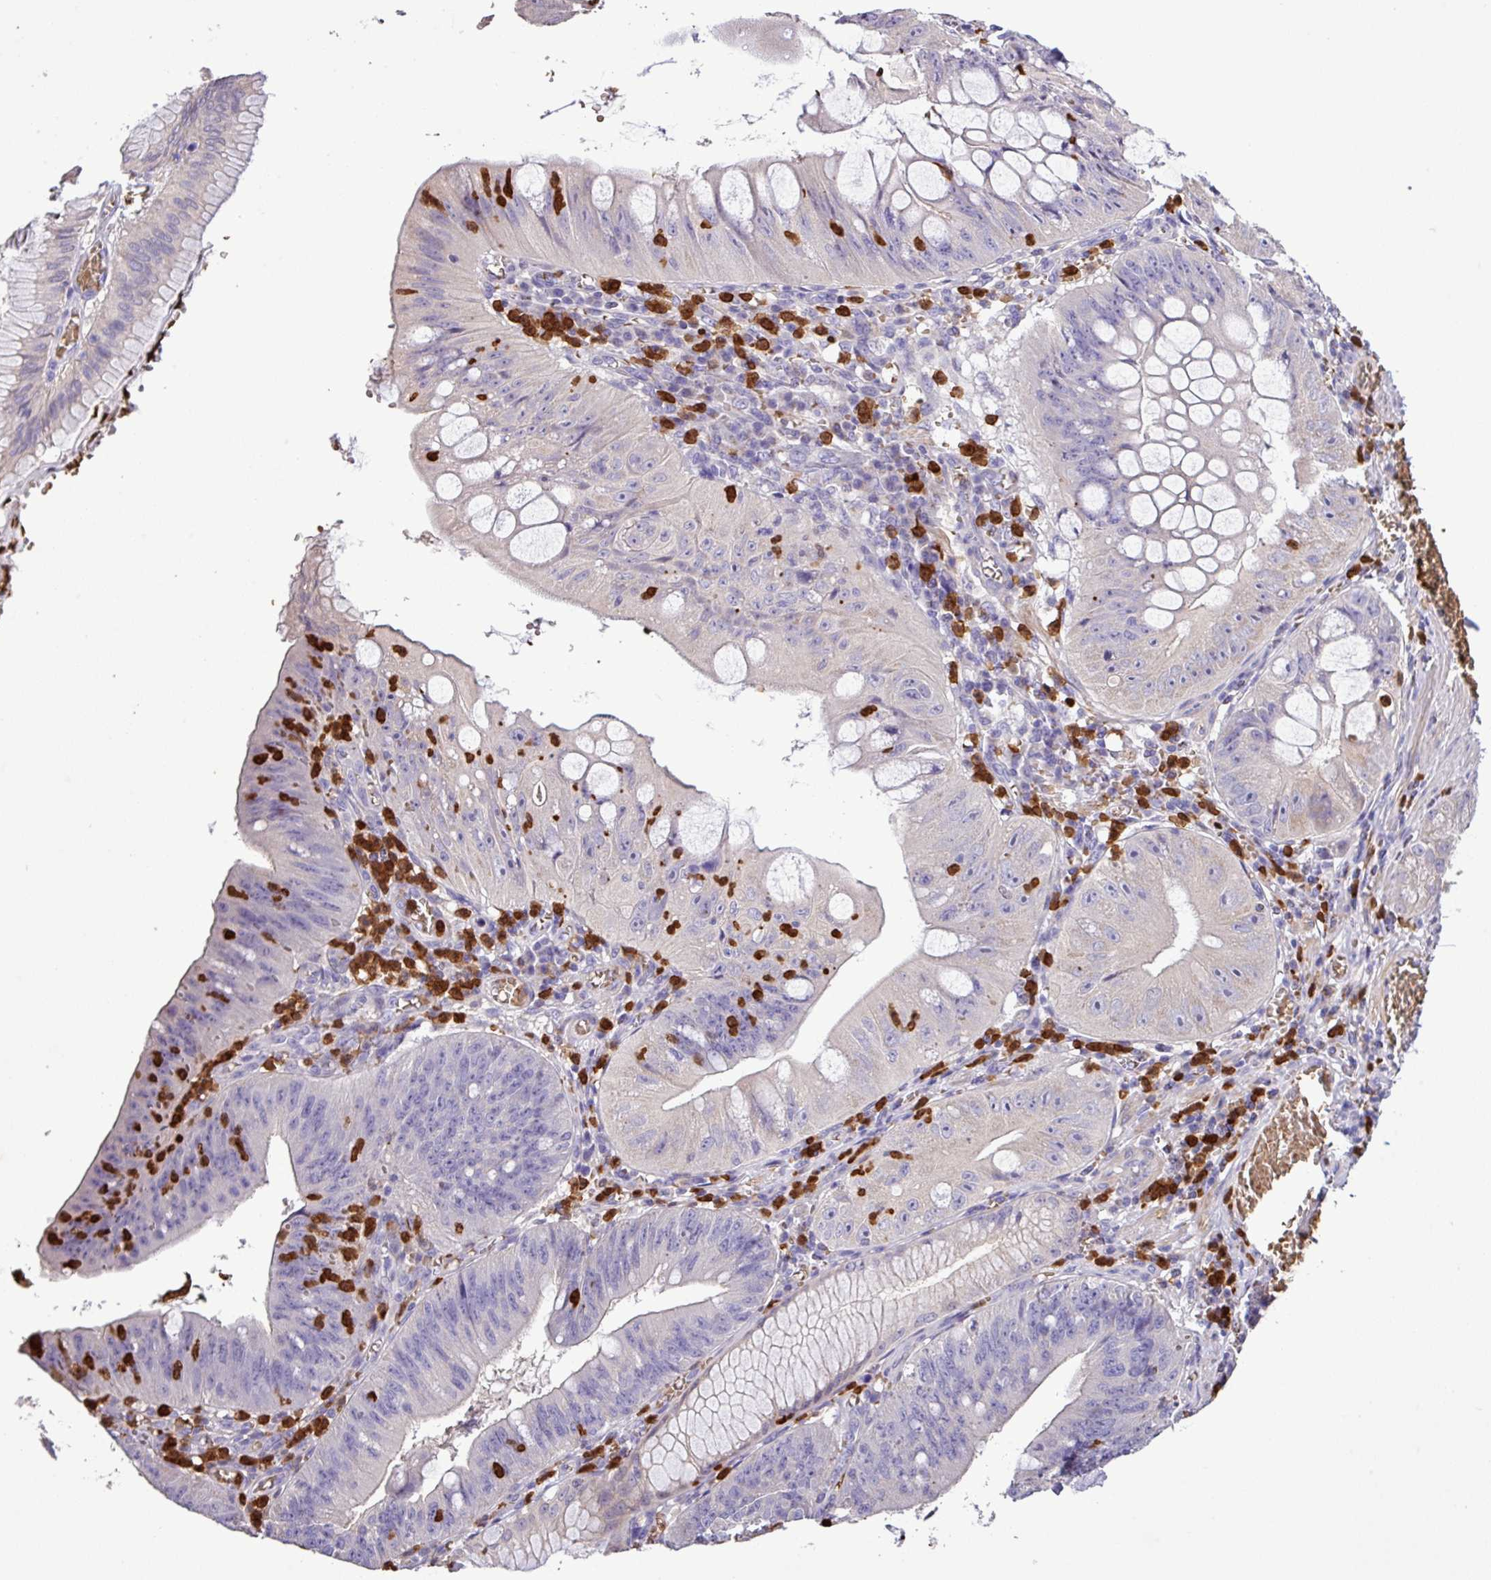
{"staining": {"intensity": "negative", "quantity": "none", "location": "none"}, "tissue": "stomach cancer", "cell_type": "Tumor cells", "image_type": "cancer", "snomed": [{"axis": "morphology", "description": "Adenocarcinoma, NOS"}, {"axis": "topography", "description": "Stomach"}], "caption": "Photomicrograph shows no significant protein staining in tumor cells of stomach cancer. (Stains: DAB (3,3'-diaminobenzidine) immunohistochemistry (IHC) with hematoxylin counter stain, Microscopy: brightfield microscopy at high magnification).", "gene": "MGAT4B", "patient": {"sex": "male", "age": 59}}